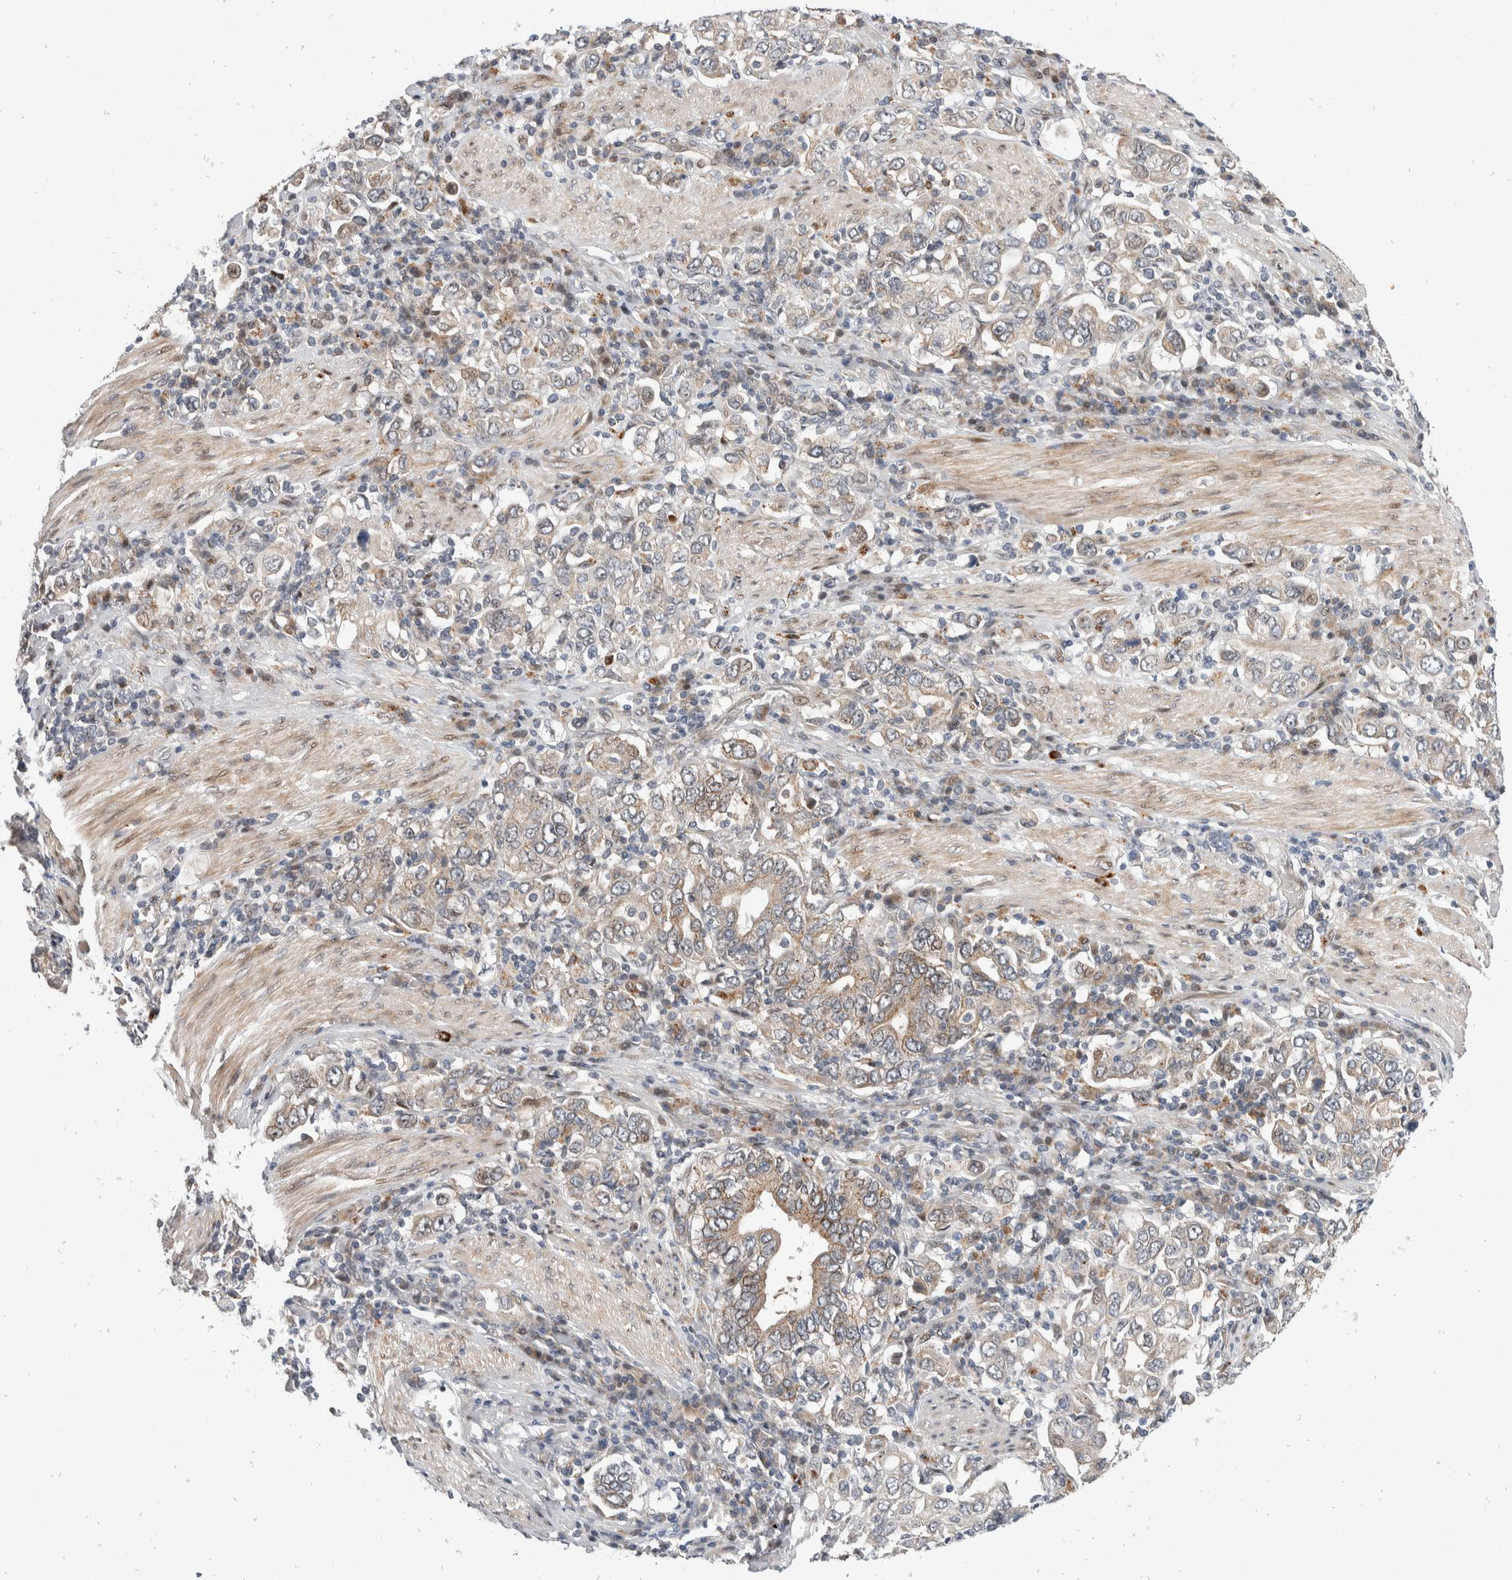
{"staining": {"intensity": "moderate", "quantity": ">75%", "location": "cytoplasmic/membranous"}, "tissue": "stomach cancer", "cell_type": "Tumor cells", "image_type": "cancer", "snomed": [{"axis": "morphology", "description": "Adenocarcinoma, NOS"}, {"axis": "topography", "description": "Stomach, upper"}], "caption": "Protein expression analysis of stomach cancer (adenocarcinoma) exhibits moderate cytoplasmic/membranous positivity in approximately >75% of tumor cells. The staining was performed using DAB (3,3'-diaminobenzidine) to visualize the protein expression in brown, while the nuclei were stained in blue with hematoxylin (Magnification: 20x).", "gene": "ZNF703", "patient": {"sex": "male", "age": 62}}